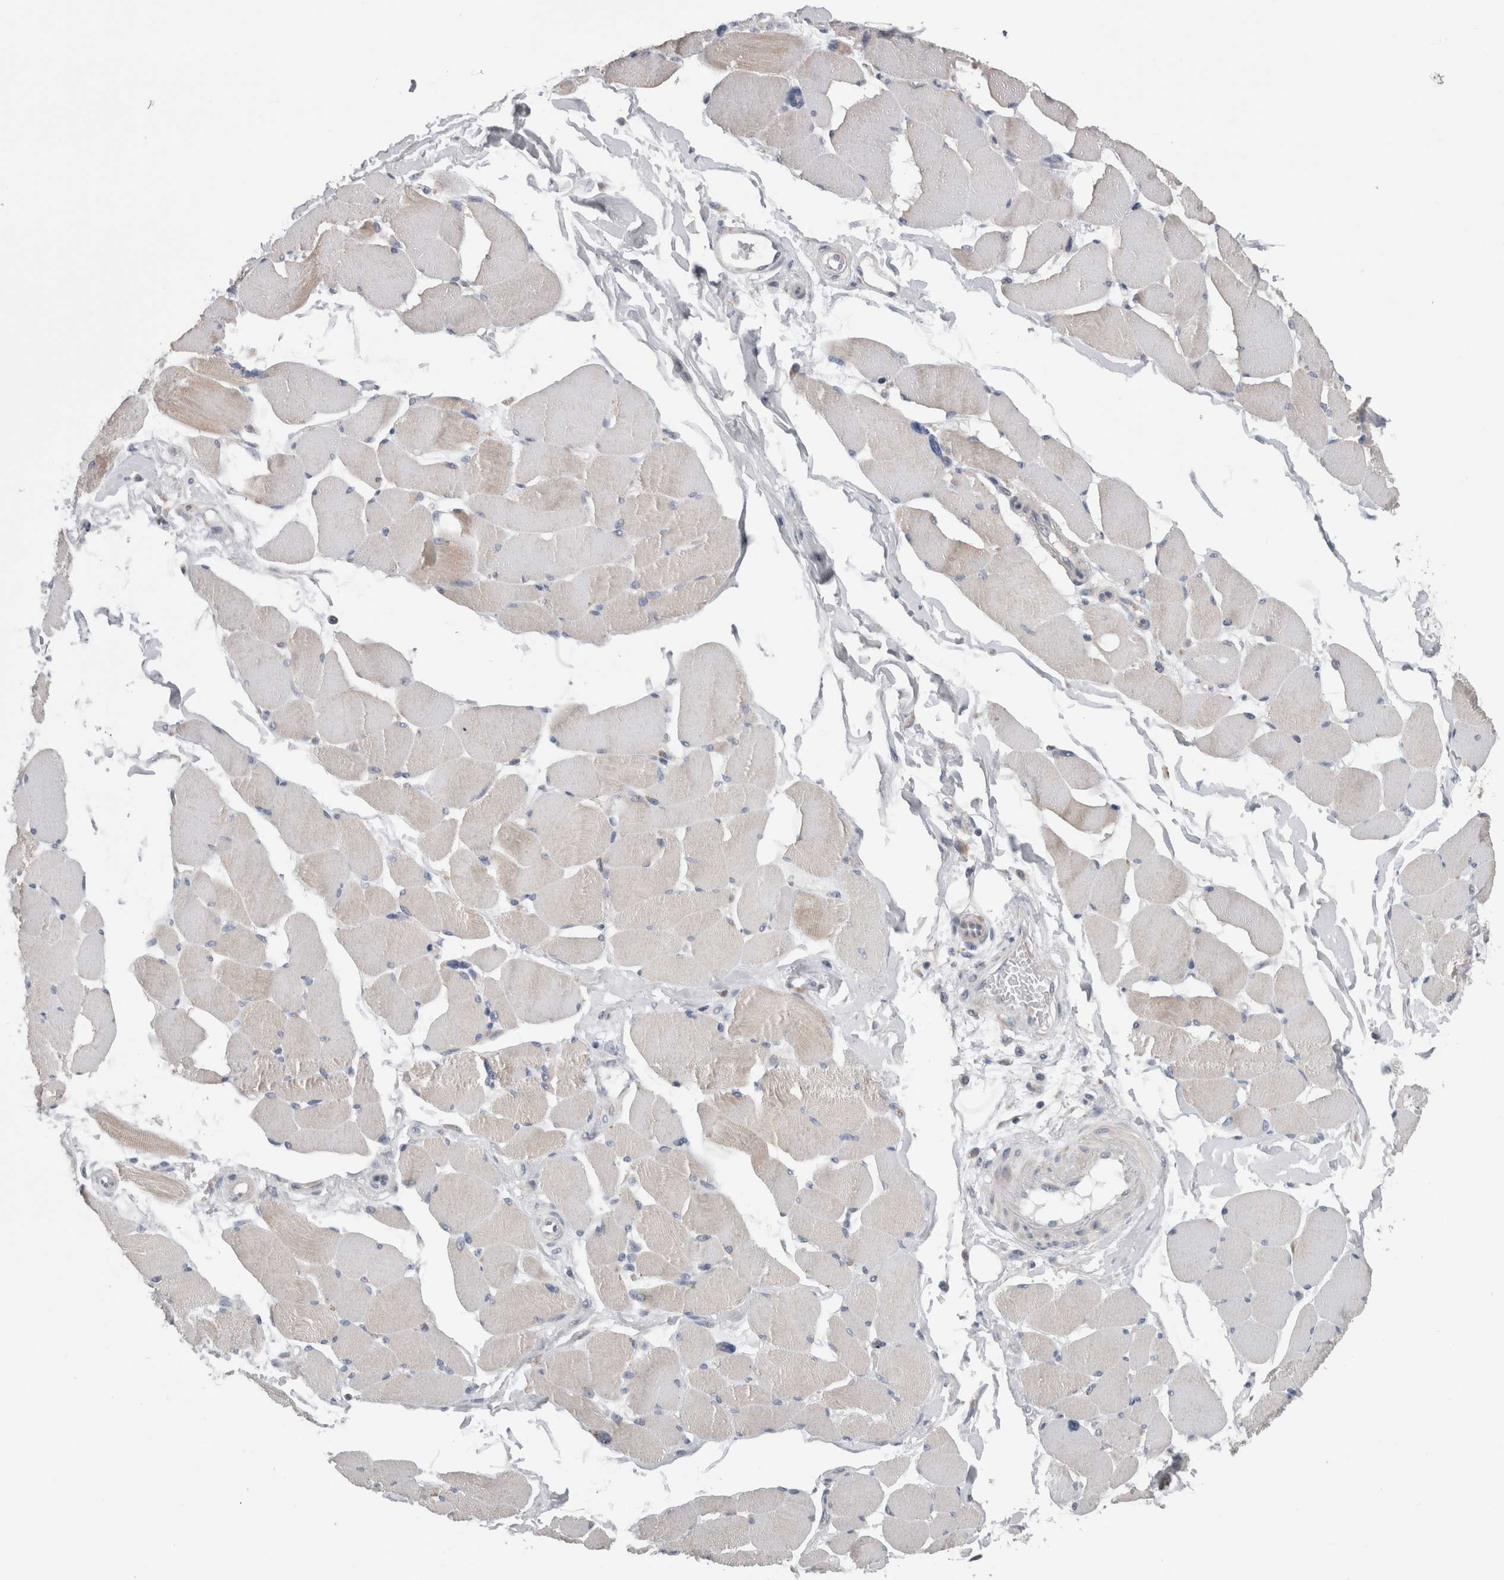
{"staining": {"intensity": "weak", "quantity": "25%-75%", "location": "cytoplasmic/membranous"}, "tissue": "skeletal muscle", "cell_type": "Myocytes", "image_type": "normal", "snomed": [{"axis": "morphology", "description": "Normal tissue, NOS"}, {"axis": "topography", "description": "Skin"}, {"axis": "topography", "description": "Skeletal muscle"}], "caption": "Immunohistochemistry micrograph of unremarkable skeletal muscle: skeletal muscle stained using IHC demonstrates low levels of weak protein expression localized specifically in the cytoplasmic/membranous of myocytes, appearing as a cytoplasmic/membranous brown color.", "gene": "GDAP1", "patient": {"sex": "male", "age": 83}}